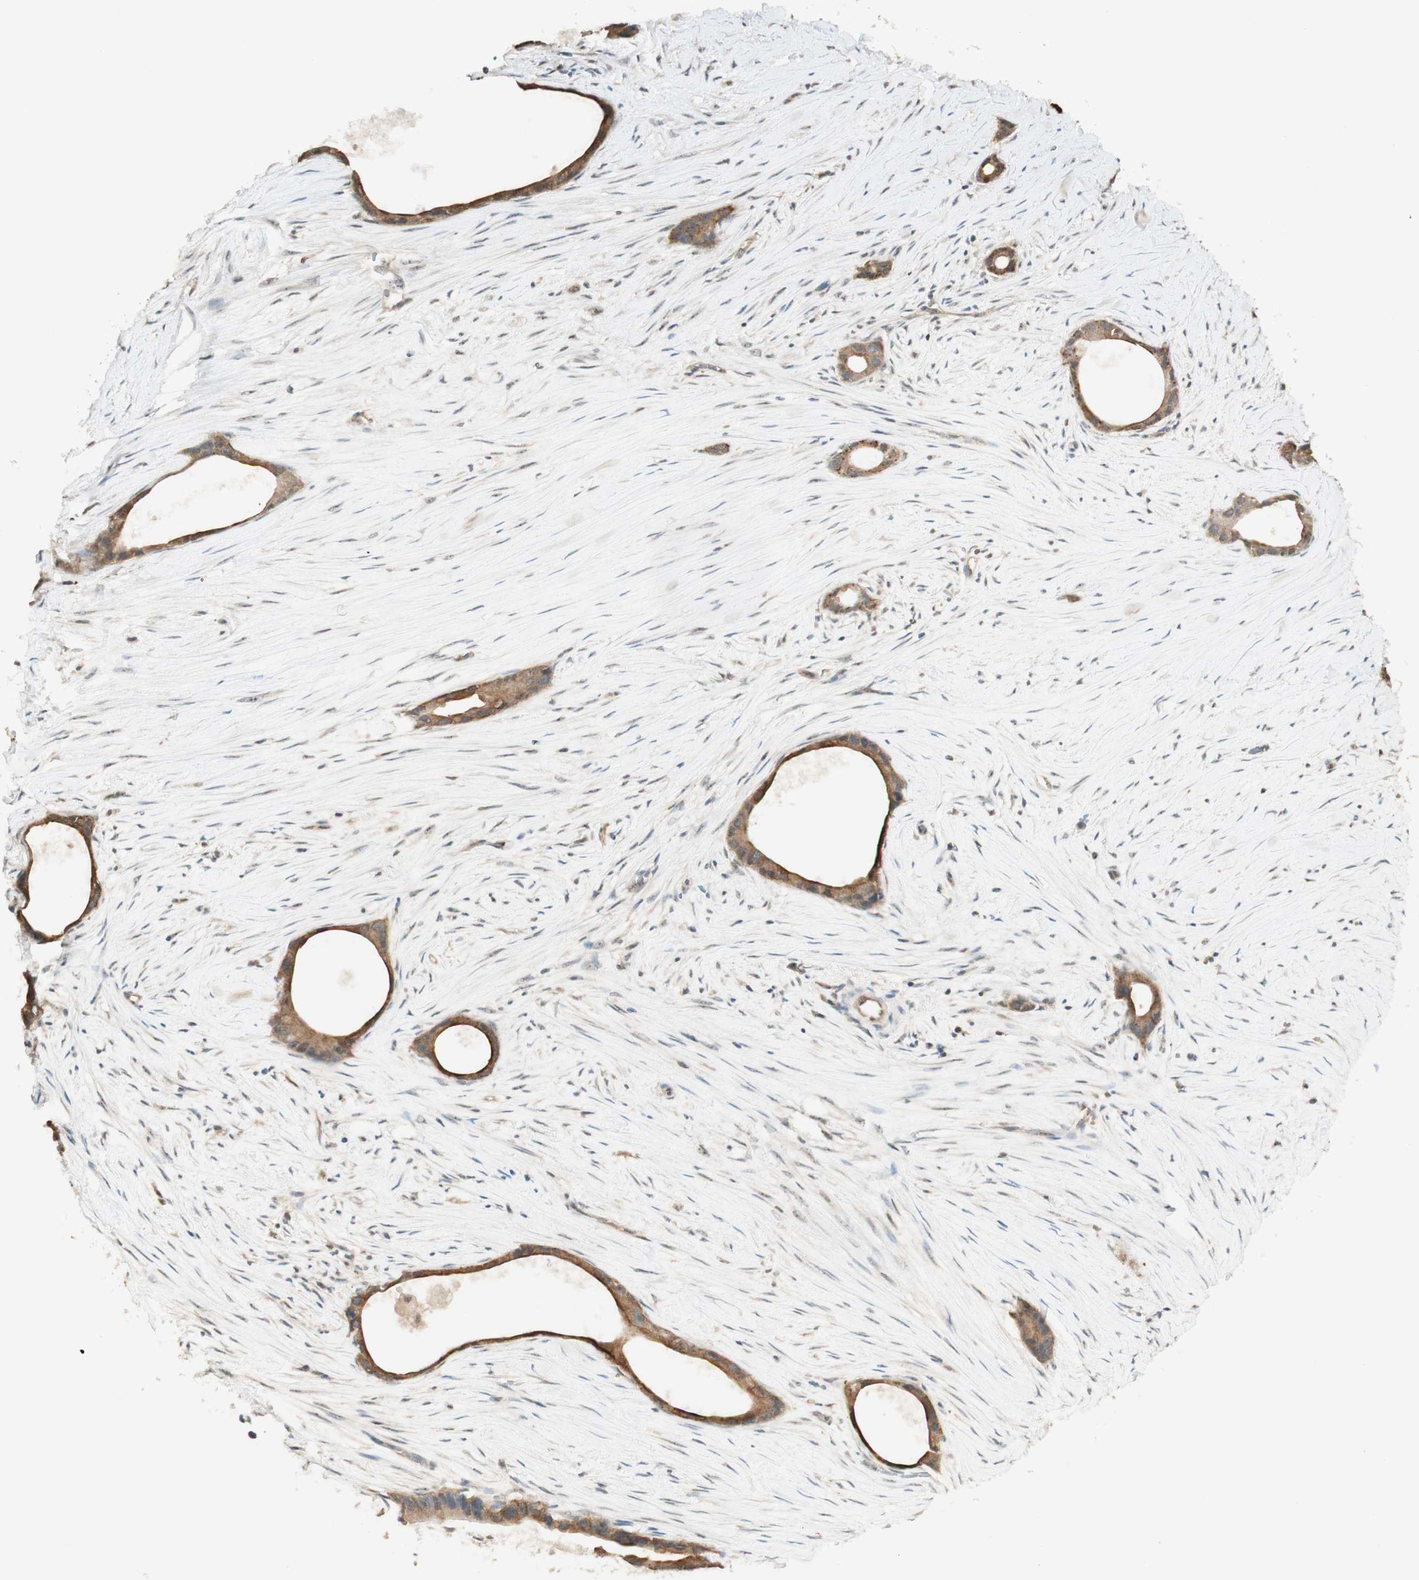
{"staining": {"intensity": "moderate", "quantity": ">75%", "location": "cytoplasmic/membranous"}, "tissue": "liver cancer", "cell_type": "Tumor cells", "image_type": "cancer", "snomed": [{"axis": "morphology", "description": "Cholangiocarcinoma"}, {"axis": "topography", "description": "Liver"}], "caption": "Moderate cytoplasmic/membranous staining for a protein is present in about >75% of tumor cells of liver cancer (cholangiocarcinoma) using immunohistochemistry (IHC).", "gene": "SPINT2", "patient": {"sex": "female", "age": 55}}